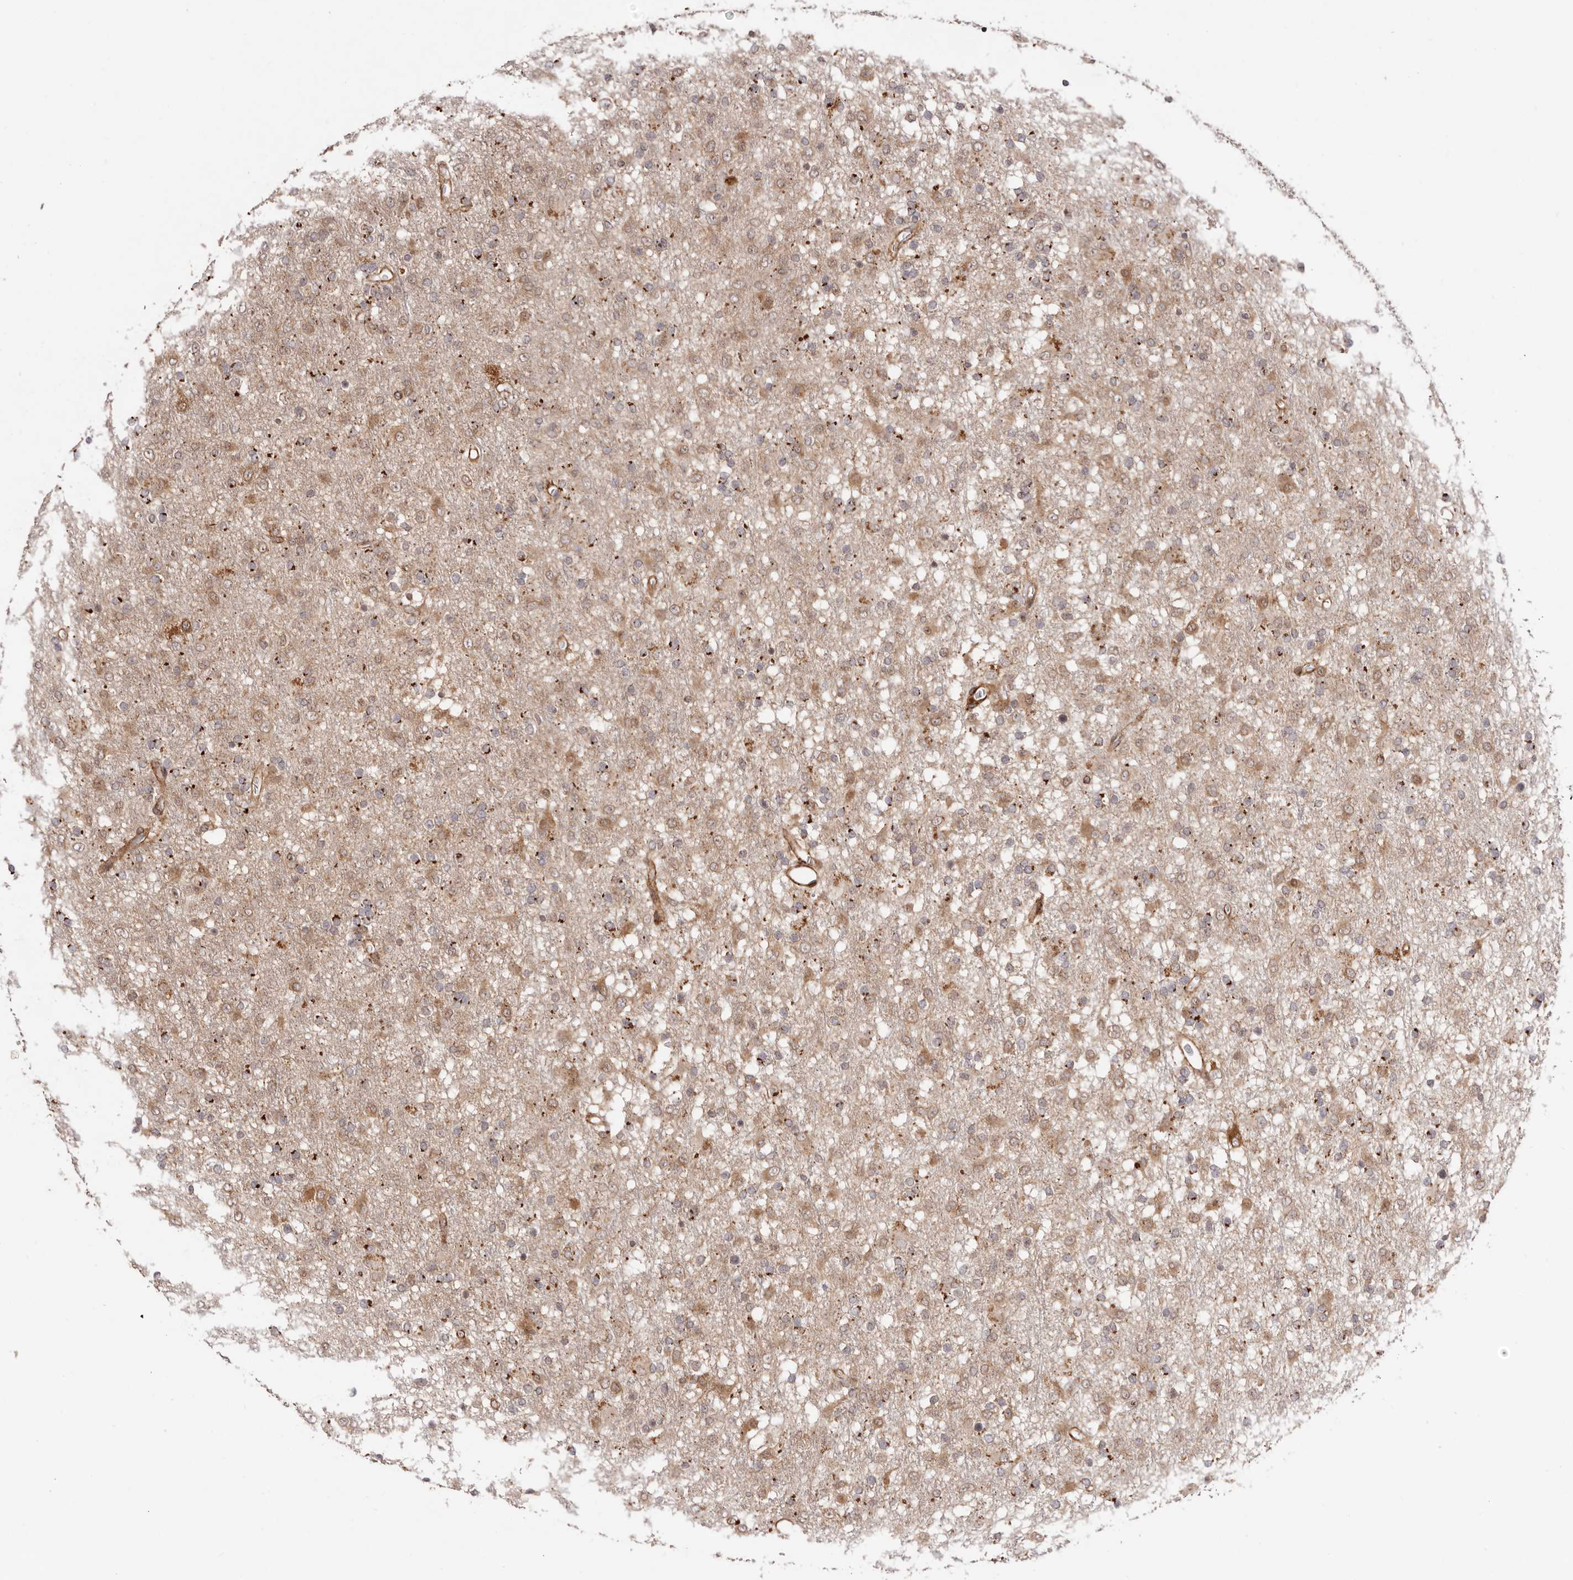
{"staining": {"intensity": "moderate", "quantity": ">75%", "location": "cytoplasmic/membranous"}, "tissue": "glioma", "cell_type": "Tumor cells", "image_type": "cancer", "snomed": [{"axis": "morphology", "description": "Glioma, malignant, Low grade"}, {"axis": "topography", "description": "Brain"}], "caption": "Human low-grade glioma (malignant) stained with a brown dye shows moderate cytoplasmic/membranous positive expression in about >75% of tumor cells.", "gene": "MICAL2", "patient": {"sex": "male", "age": 65}}